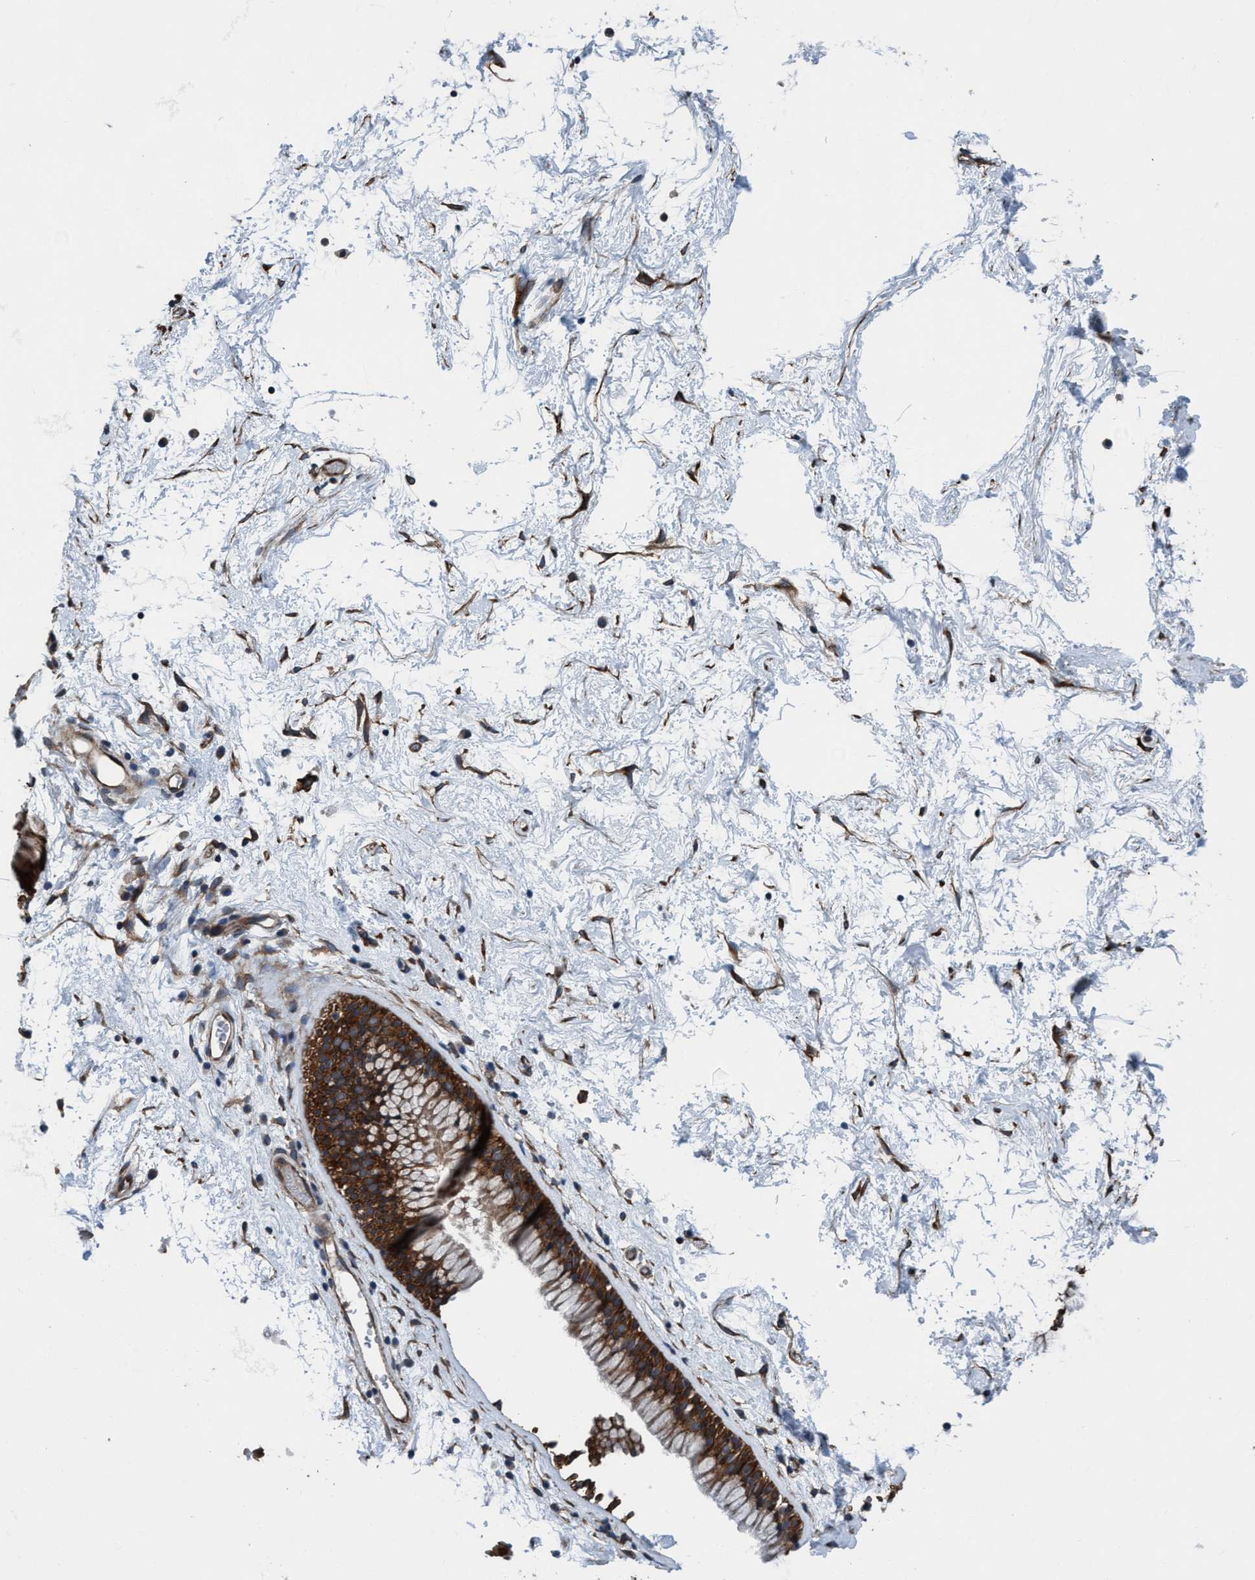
{"staining": {"intensity": "strong", "quantity": ">75%", "location": "cytoplasmic/membranous"}, "tissue": "nasopharynx", "cell_type": "Respiratory epithelial cells", "image_type": "normal", "snomed": [{"axis": "morphology", "description": "Normal tissue, NOS"}, {"axis": "morphology", "description": "Inflammation, NOS"}, {"axis": "topography", "description": "Nasopharynx"}], "caption": "Respiratory epithelial cells exhibit high levels of strong cytoplasmic/membranous positivity in approximately >75% of cells in benign human nasopharynx. The staining was performed using DAB to visualize the protein expression in brown, while the nuclei were stained in blue with hematoxylin (Magnification: 20x).", "gene": "NMT1", "patient": {"sex": "male", "age": 48}}